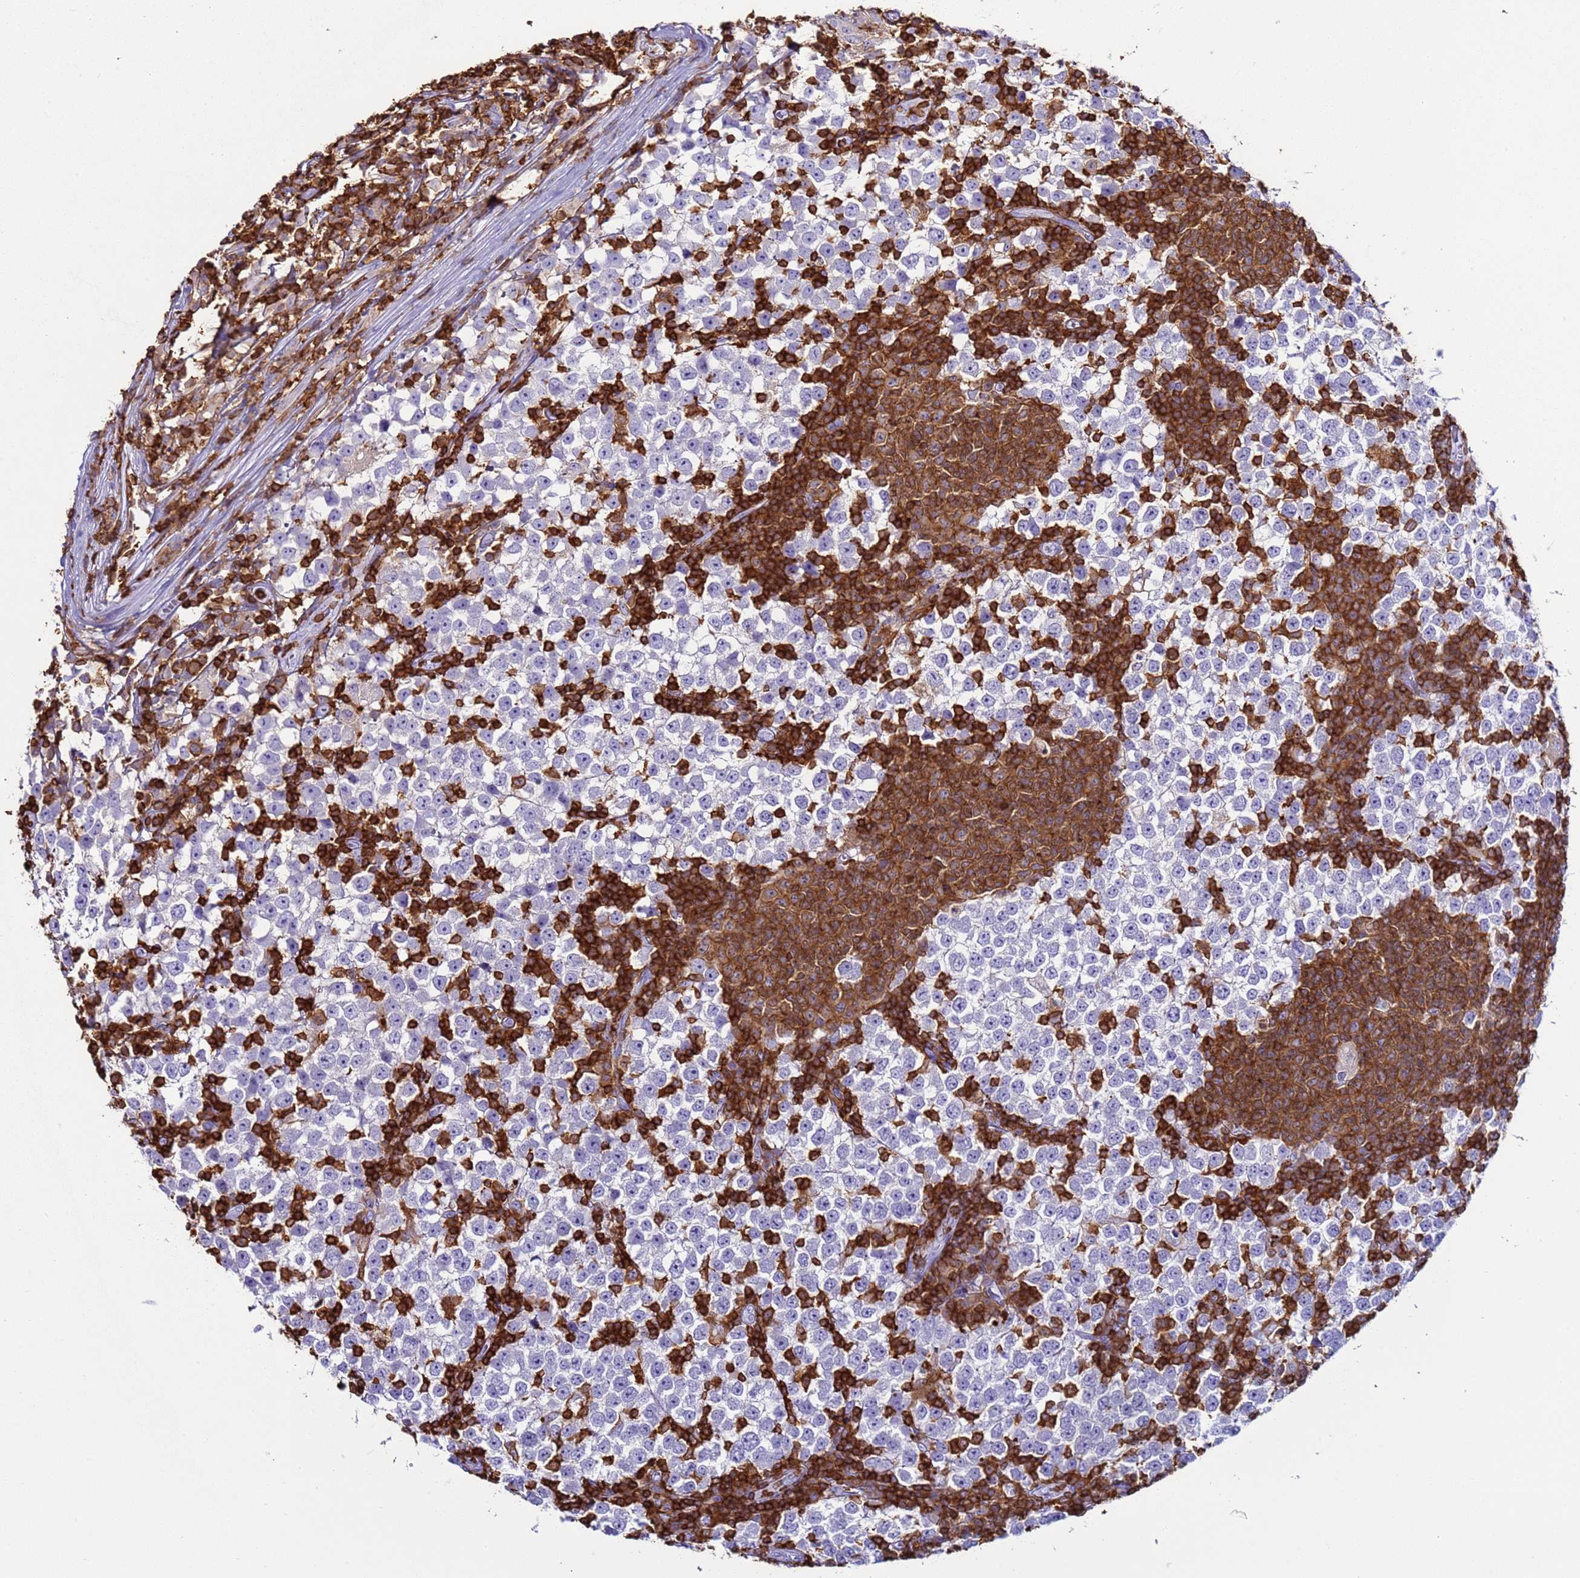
{"staining": {"intensity": "negative", "quantity": "none", "location": "none"}, "tissue": "testis cancer", "cell_type": "Tumor cells", "image_type": "cancer", "snomed": [{"axis": "morphology", "description": "Seminoma, NOS"}, {"axis": "topography", "description": "Testis"}], "caption": "Immunohistochemistry (IHC) photomicrograph of neoplastic tissue: human testis cancer stained with DAB (3,3'-diaminobenzidine) reveals no significant protein positivity in tumor cells. (IHC, brightfield microscopy, high magnification).", "gene": "IRF5", "patient": {"sex": "male", "age": 65}}